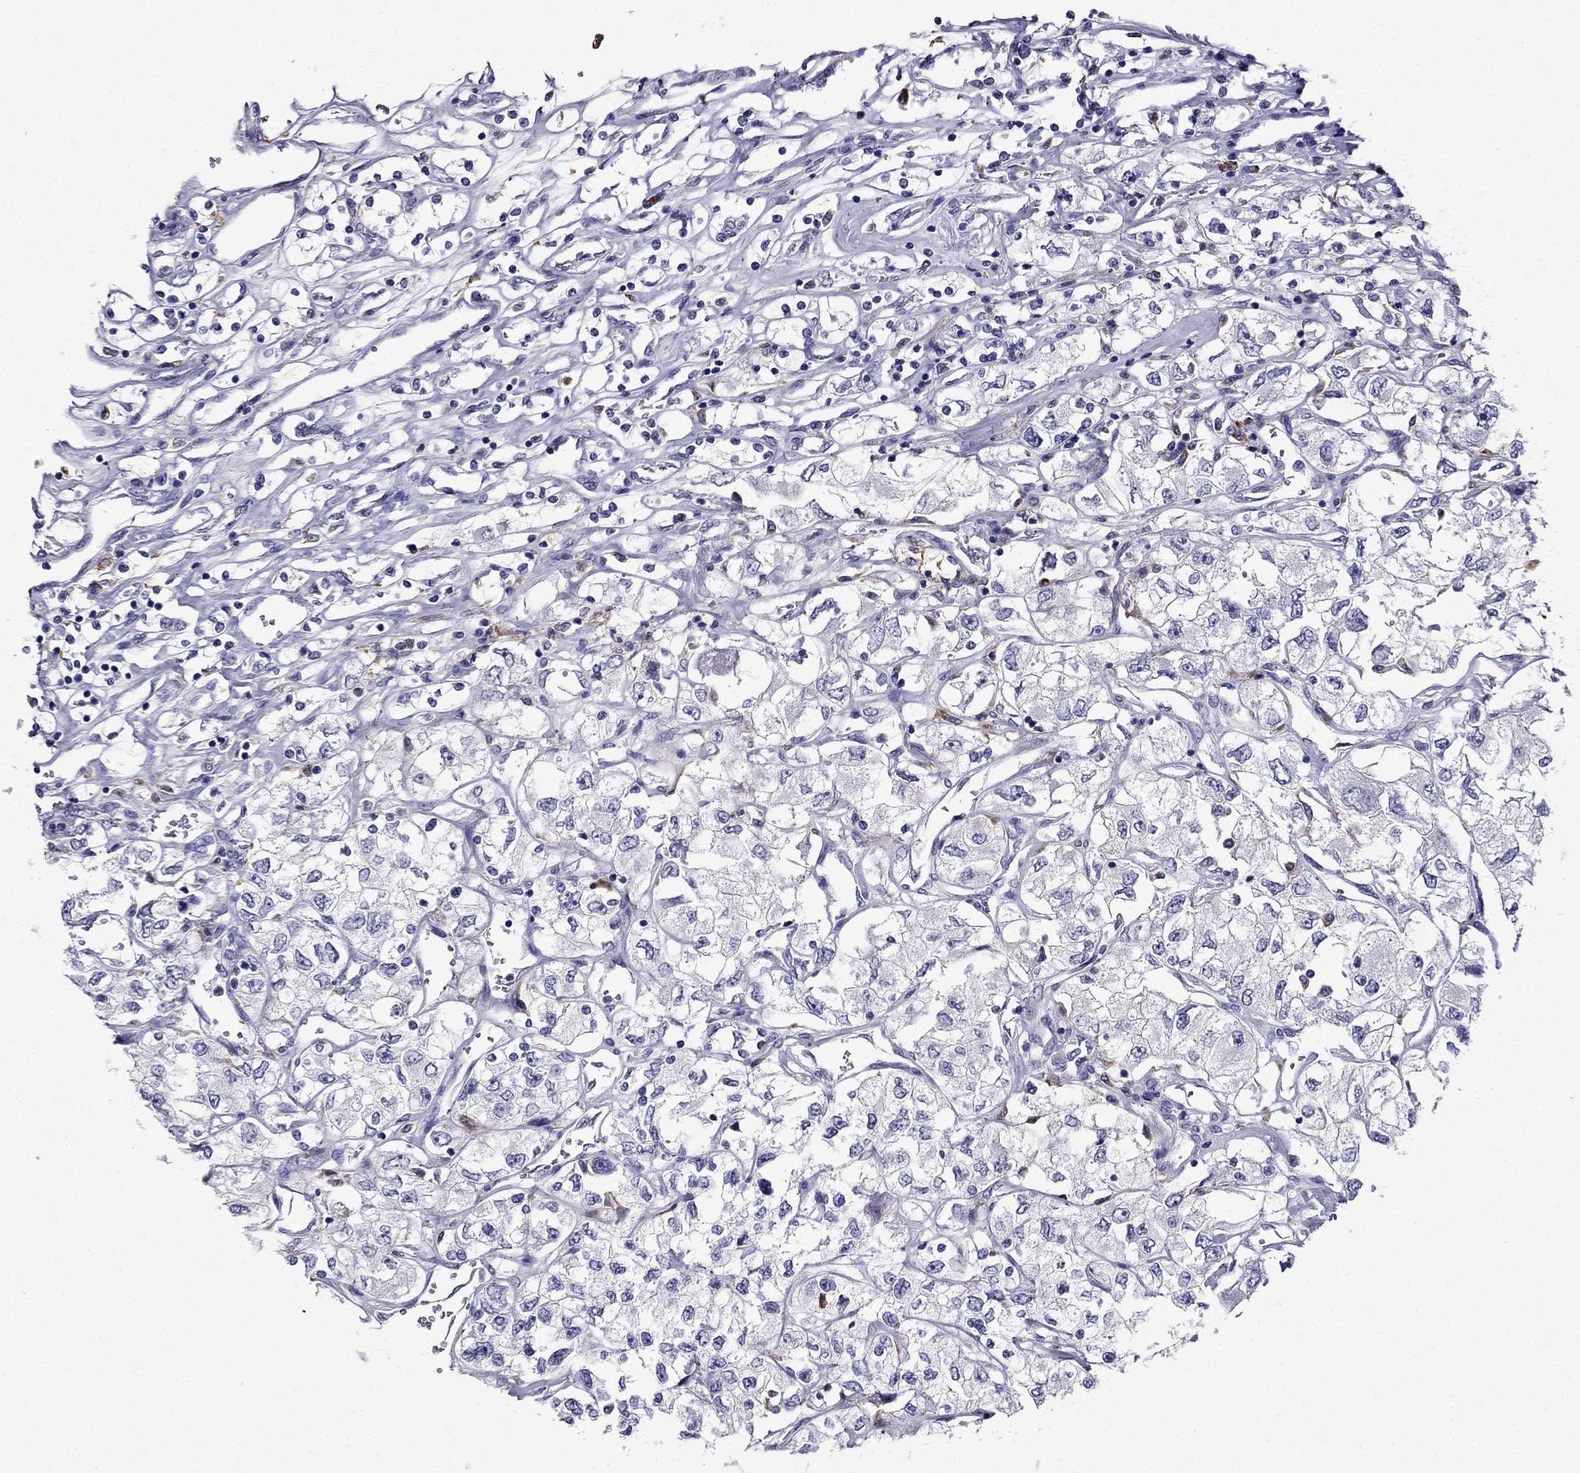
{"staining": {"intensity": "negative", "quantity": "none", "location": "none"}, "tissue": "renal cancer", "cell_type": "Tumor cells", "image_type": "cancer", "snomed": [{"axis": "morphology", "description": "Adenocarcinoma, NOS"}, {"axis": "topography", "description": "Kidney"}], "caption": "An image of human renal cancer (adenocarcinoma) is negative for staining in tumor cells.", "gene": "TSSK4", "patient": {"sex": "female", "age": 59}}